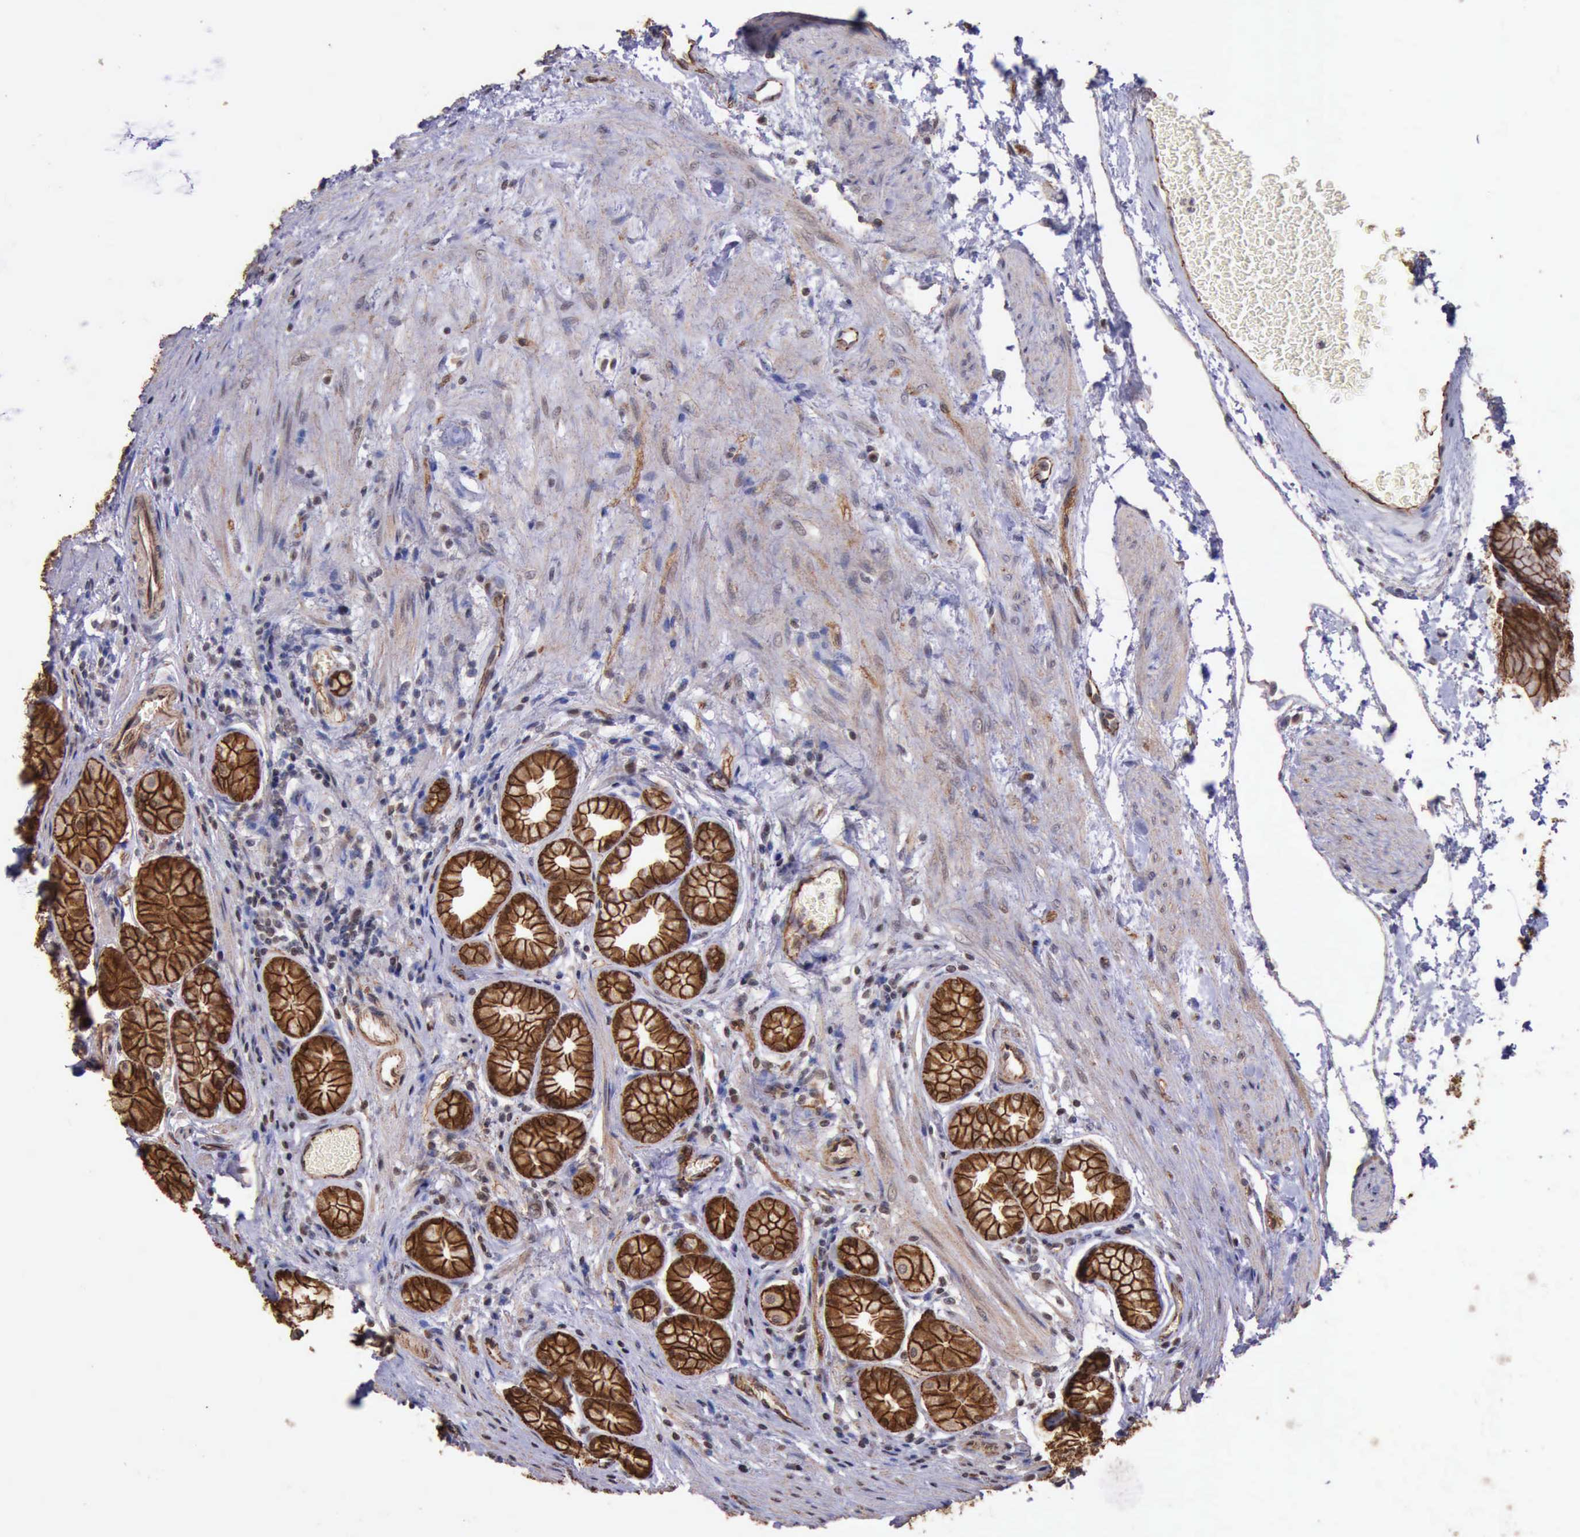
{"staining": {"intensity": "strong", "quantity": ">75%", "location": "cytoplasmic/membranous"}, "tissue": "stomach", "cell_type": "Glandular cells", "image_type": "normal", "snomed": [{"axis": "morphology", "description": "Normal tissue, NOS"}, {"axis": "topography", "description": "Stomach"}, {"axis": "topography", "description": "Stomach, lower"}], "caption": "IHC histopathology image of benign stomach: human stomach stained using immunohistochemistry (IHC) reveals high levels of strong protein expression localized specifically in the cytoplasmic/membranous of glandular cells, appearing as a cytoplasmic/membranous brown color.", "gene": "CTNNB1", "patient": {"sex": "male", "age": 76}}